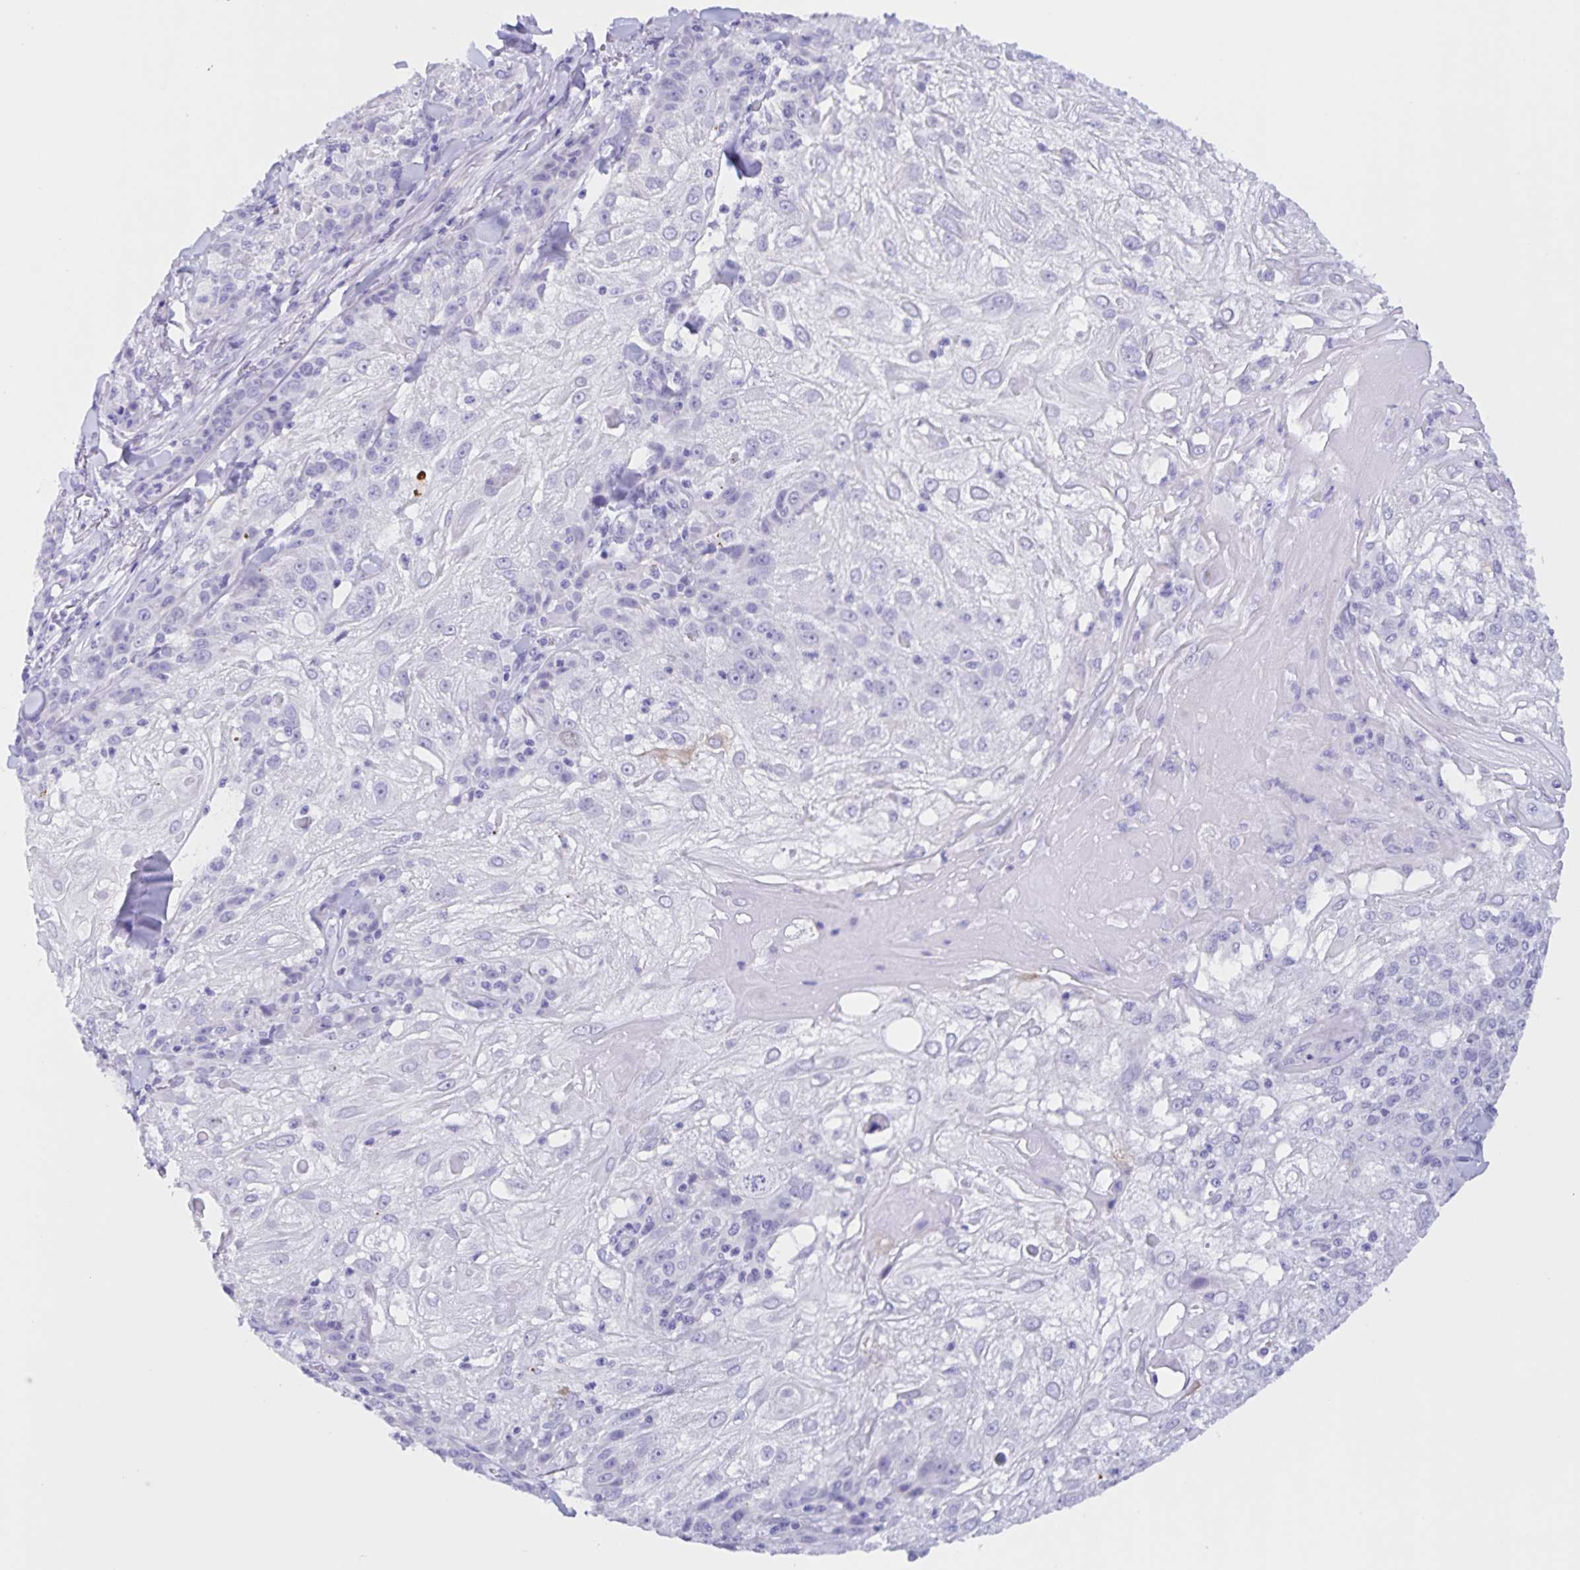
{"staining": {"intensity": "negative", "quantity": "none", "location": "none"}, "tissue": "skin cancer", "cell_type": "Tumor cells", "image_type": "cancer", "snomed": [{"axis": "morphology", "description": "Normal tissue, NOS"}, {"axis": "morphology", "description": "Squamous cell carcinoma, NOS"}, {"axis": "topography", "description": "Skin"}], "caption": "Immunohistochemistry micrograph of neoplastic tissue: skin cancer (squamous cell carcinoma) stained with DAB (3,3'-diaminobenzidine) exhibits no significant protein expression in tumor cells. Brightfield microscopy of immunohistochemistry stained with DAB (3,3'-diaminobenzidine) (brown) and hematoxylin (blue), captured at high magnification.", "gene": "TGIF2LX", "patient": {"sex": "female", "age": 83}}